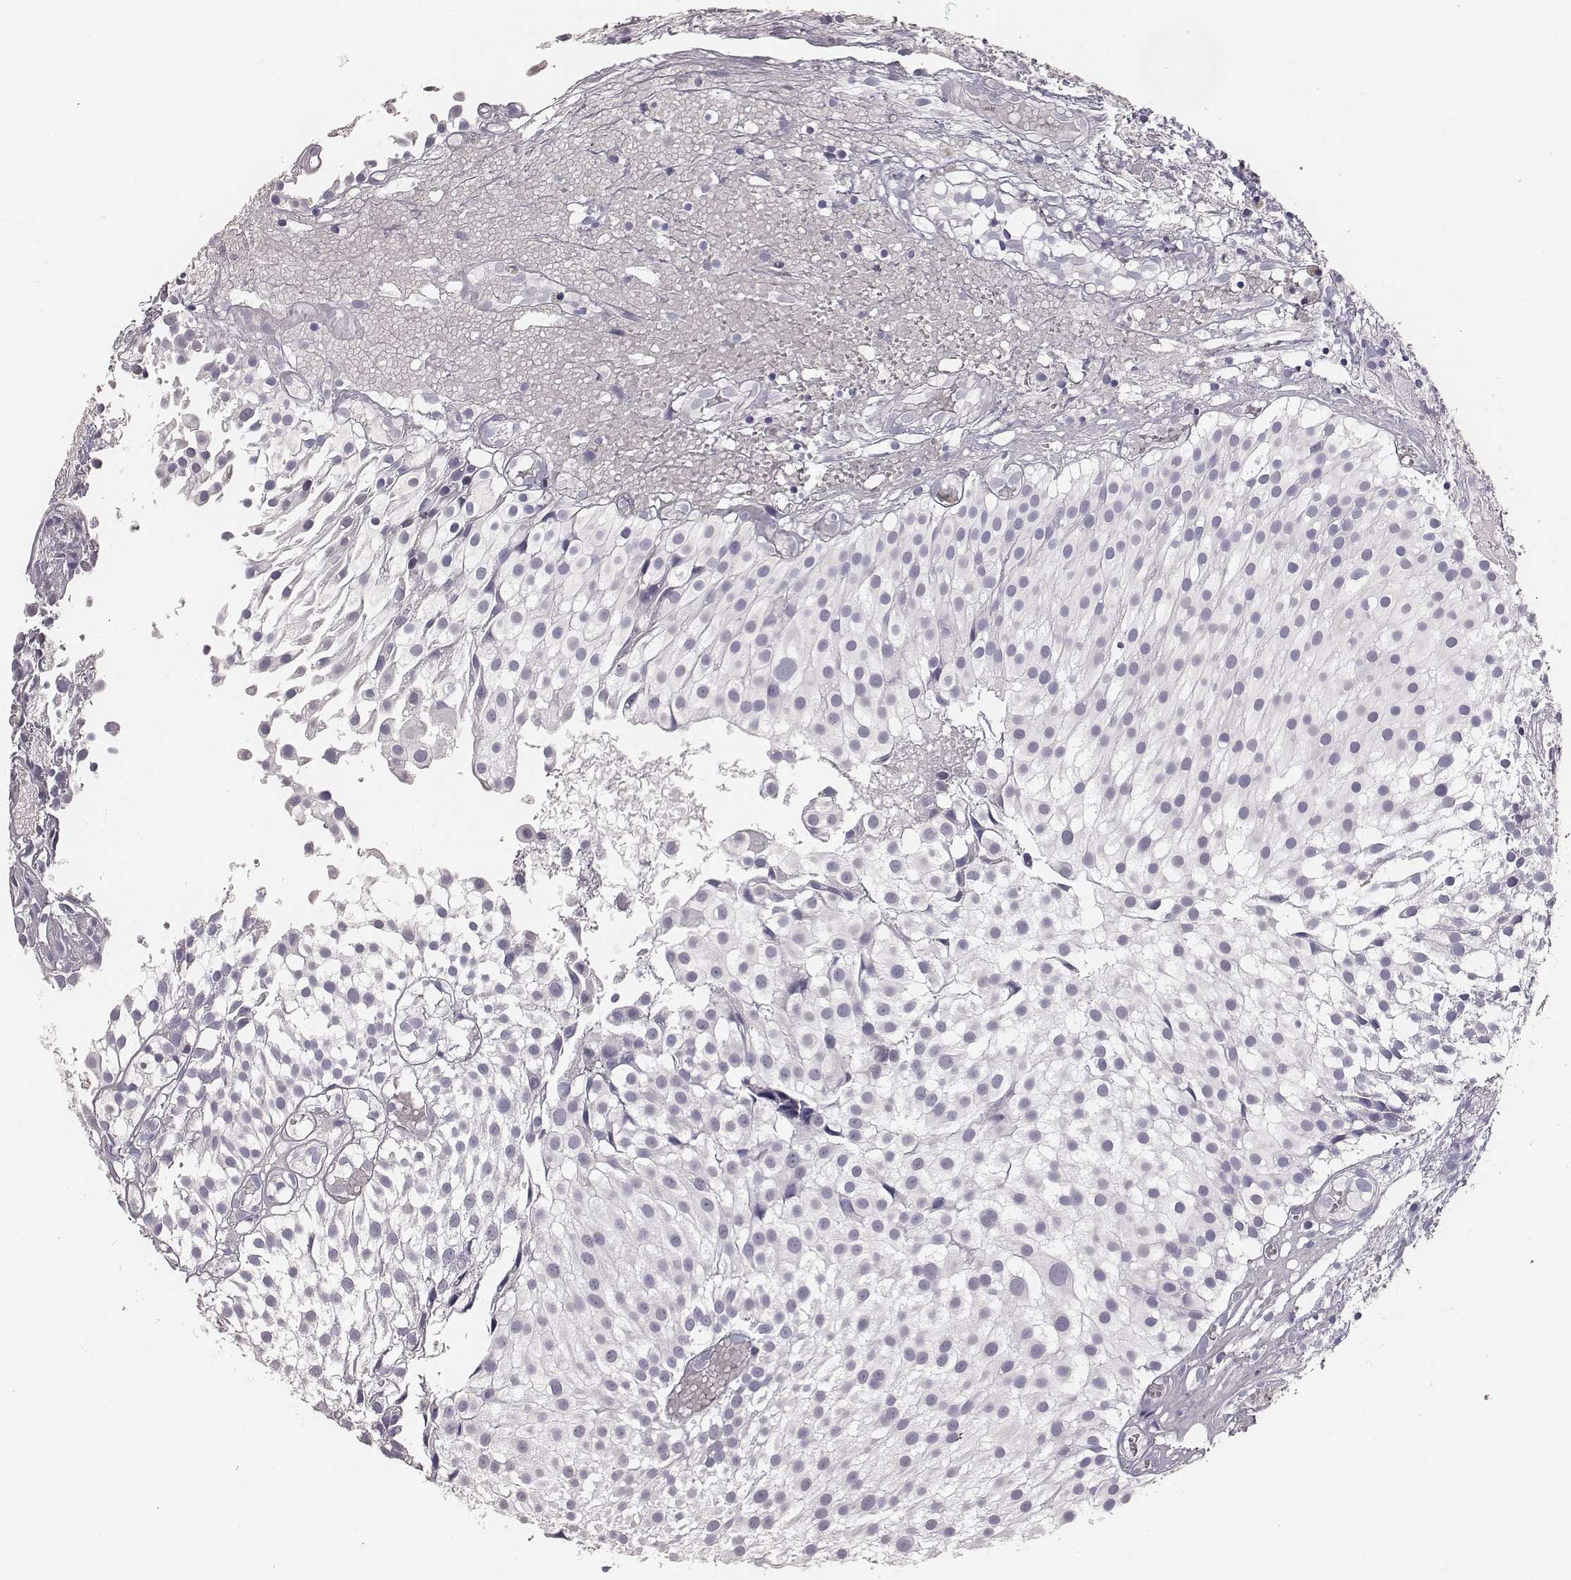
{"staining": {"intensity": "negative", "quantity": "none", "location": "none"}, "tissue": "urothelial cancer", "cell_type": "Tumor cells", "image_type": "cancer", "snomed": [{"axis": "morphology", "description": "Urothelial carcinoma, Low grade"}, {"axis": "topography", "description": "Urinary bladder"}], "caption": "The immunohistochemistry (IHC) photomicrograph has no significant expression in tumor cells of low-grade urothelial carcinoma tissue.", "gene": "MYH6", "patient": {"sex": "male", "age": 79}}